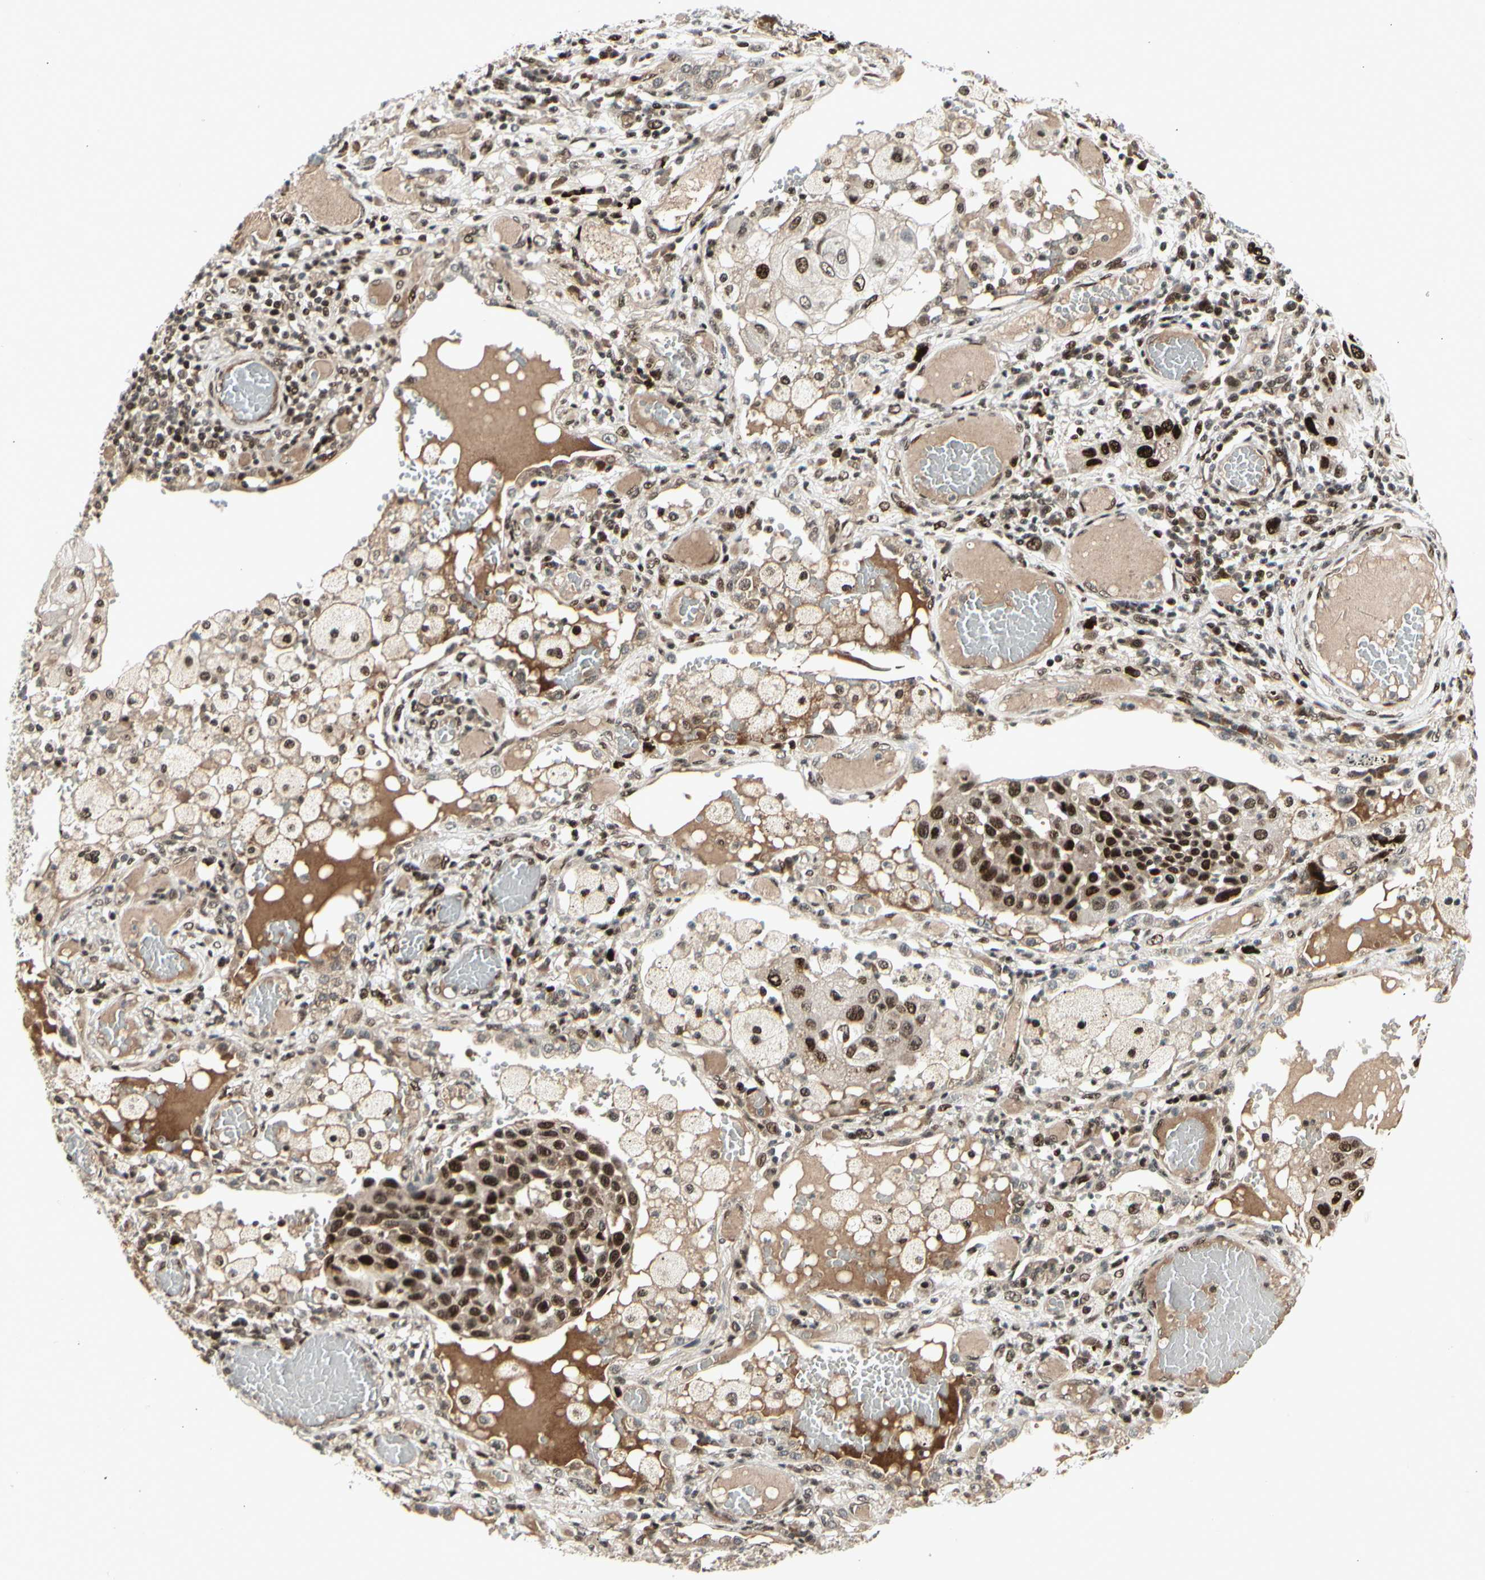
{"staining": {"intensity": "strong", "quantity": ">75%", "location": "nuclear"}, "tissue": "lung cancer", "cell_type": "Tumor cells", "image_type": "cancer", "snomed": [{"axis": "morphology", "description": "Squamous cell carcinoma, NOS"}, {"axis": "topography", "description": "Lung"}], "caption": "IHC image of human squamous cell carcinoma (lung) stained for a protein (brown), which exhibits high levels of strong nuclear positivity in about >75% of tumor cells.", "gene": "FOXJ2", "patient": {"sex": "male", "age": 71}}